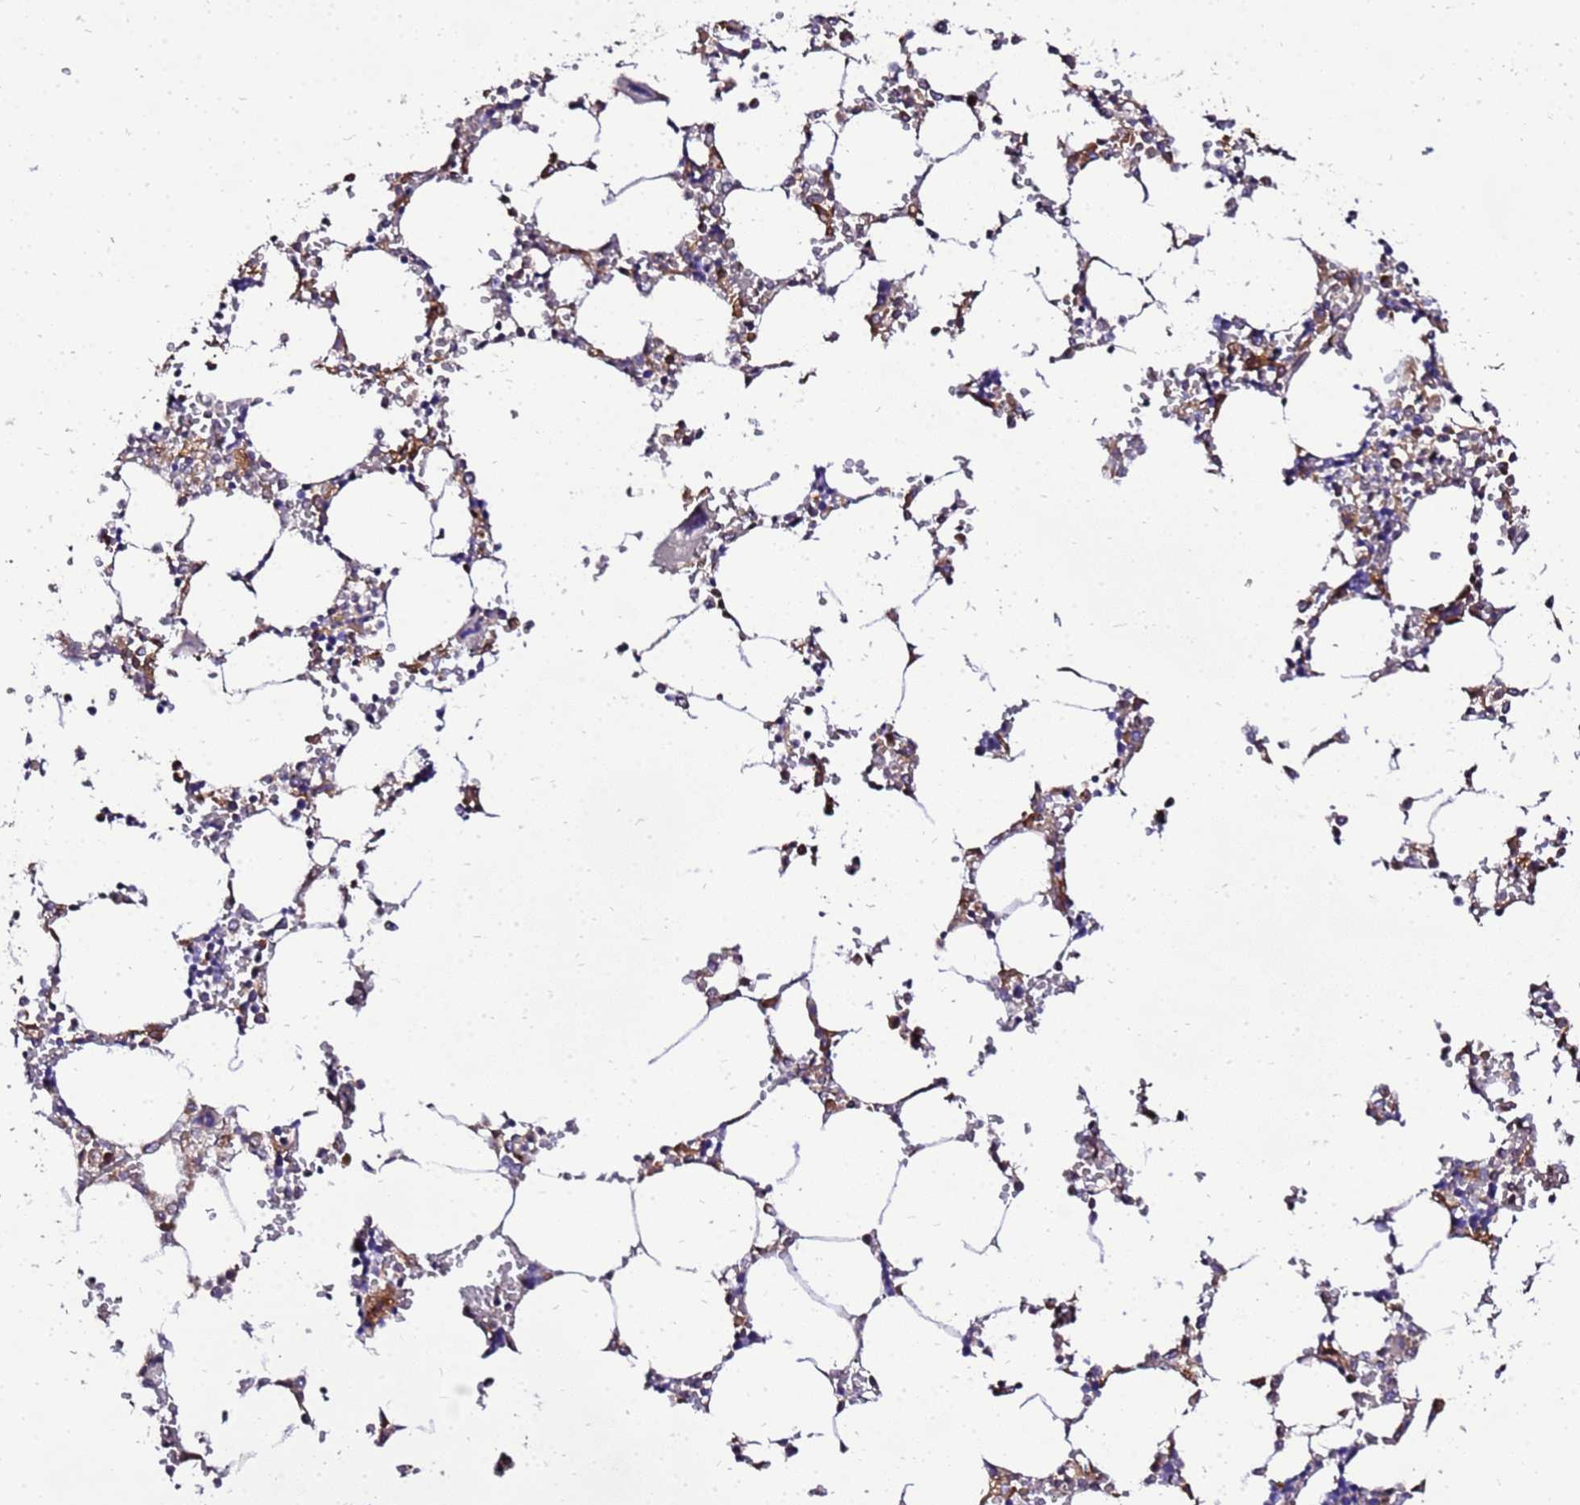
{"staining": {"intensity": "weak", "quantity": "<25%", "location": "cytoplasmic/membranous"}, "tissue": "bone marrow", "cell_type": "Hematopoietic cells", "image_type": "normal", "snomed": [{"axis": "morphology", "description": "Normal tissue, NOS"}, {"axis": "topography", "description": "Bone marrow"}], "caption": "Bone marrow was stained to show a protein in brown. There is no significant expression in hematopoietic cells. (DAB IHC with hematoxylin counter stain).", "gene": "ADPGK", "patient": {"sex": "male", "age": 64}}